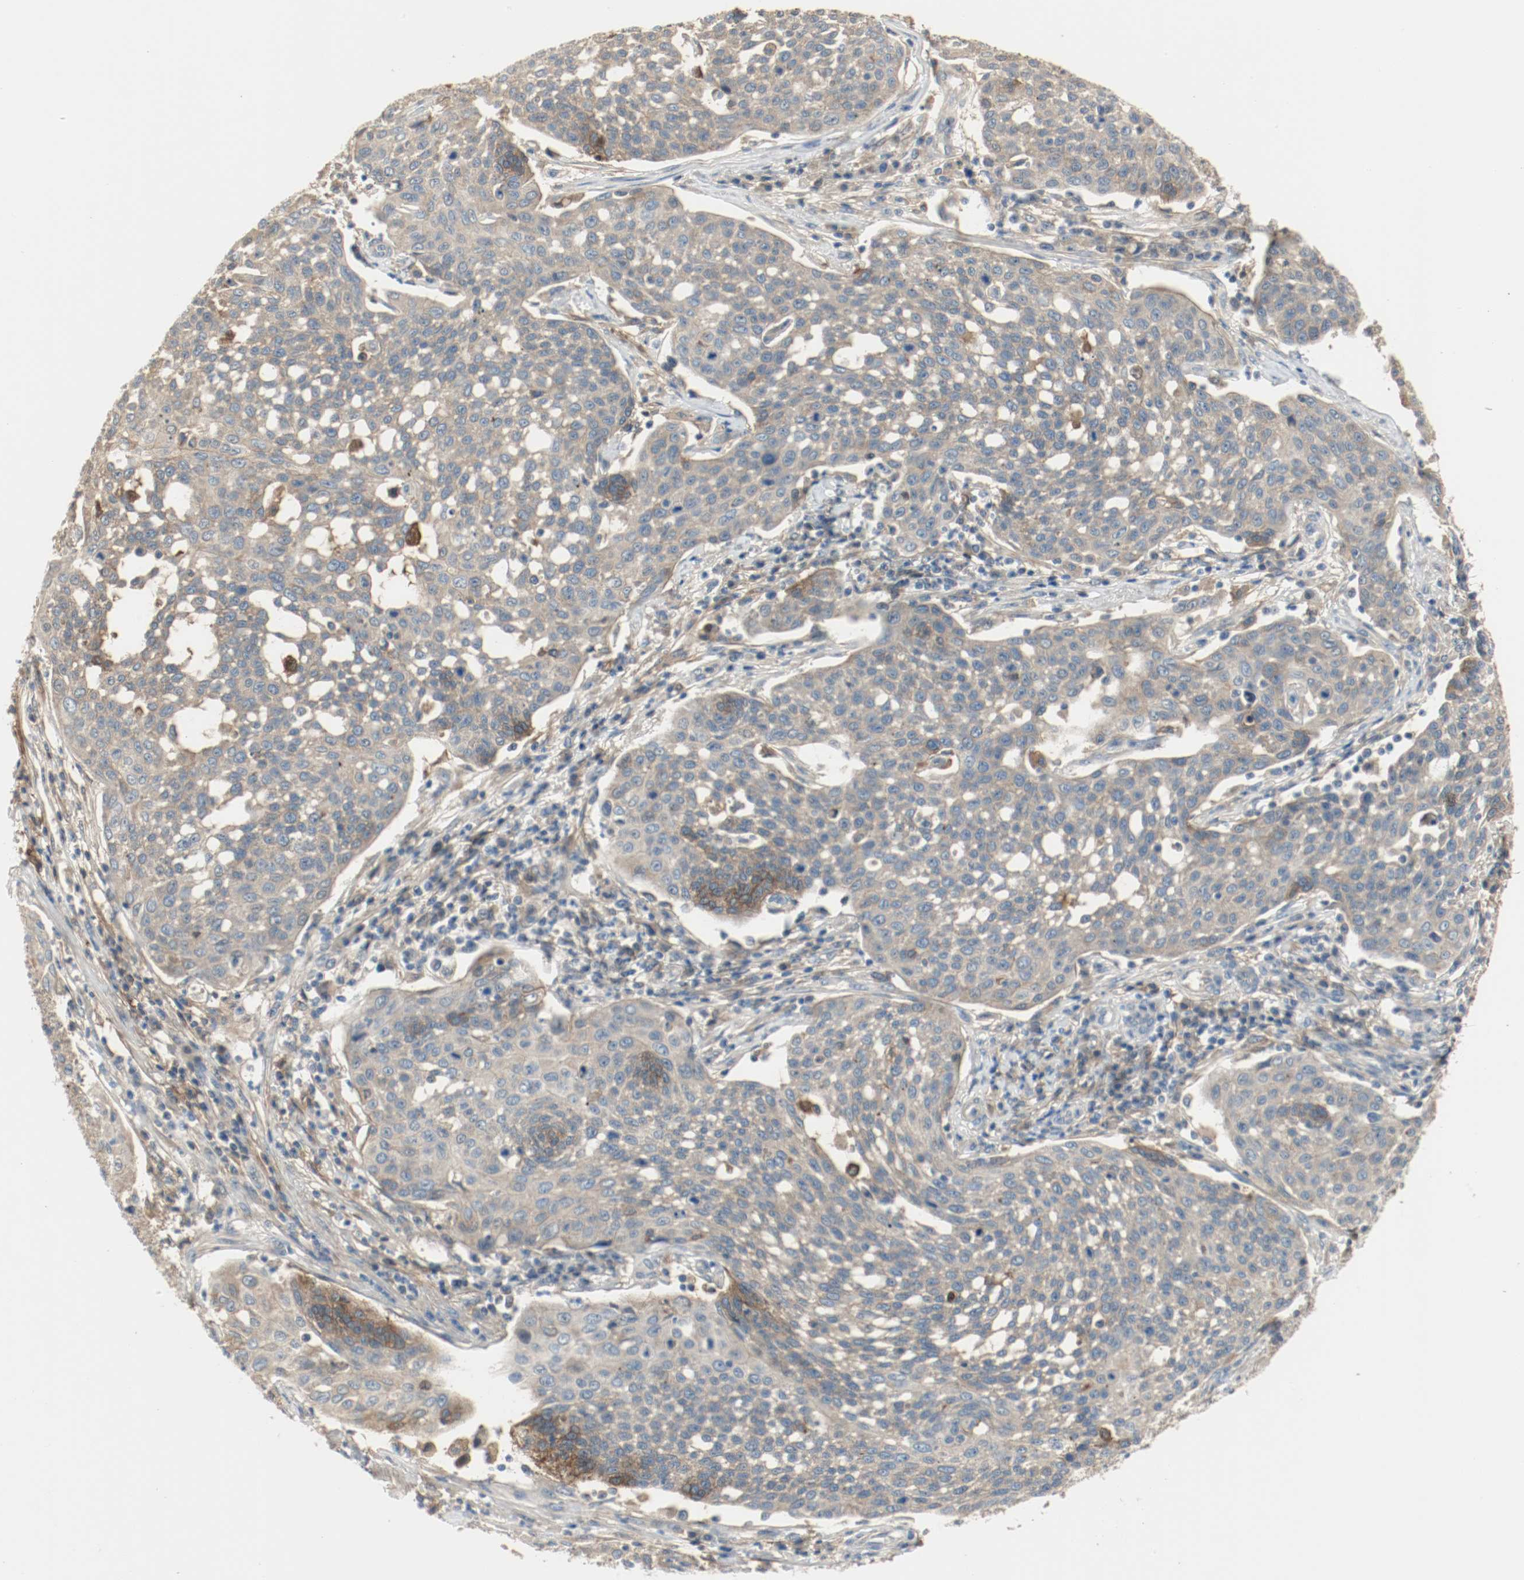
{"staining": {"intensity": "weak", "quantity": ">75%", "location": "cytoplasmic/membranous"}, "tissue": "cervical cancer", "cell_type": "Tumor cells", "image_type": "cancer", "snomed": [{"axis": "morphology", "description": "Squamous cell carcinoma, NOS"}, {"axis": "topography", "description": "Cervix"}], "caption": "Immunohistochemical staining of cervical squamous cell carcinoma reveals low levels of weak cytoplasmic/membranous positivity in approximately >75% of tumor cells. Ihc stains the protein in brown and the nuclei are stained blue.", "gene": "MELTF", "patient": {"sex": "female", "age": 34}}